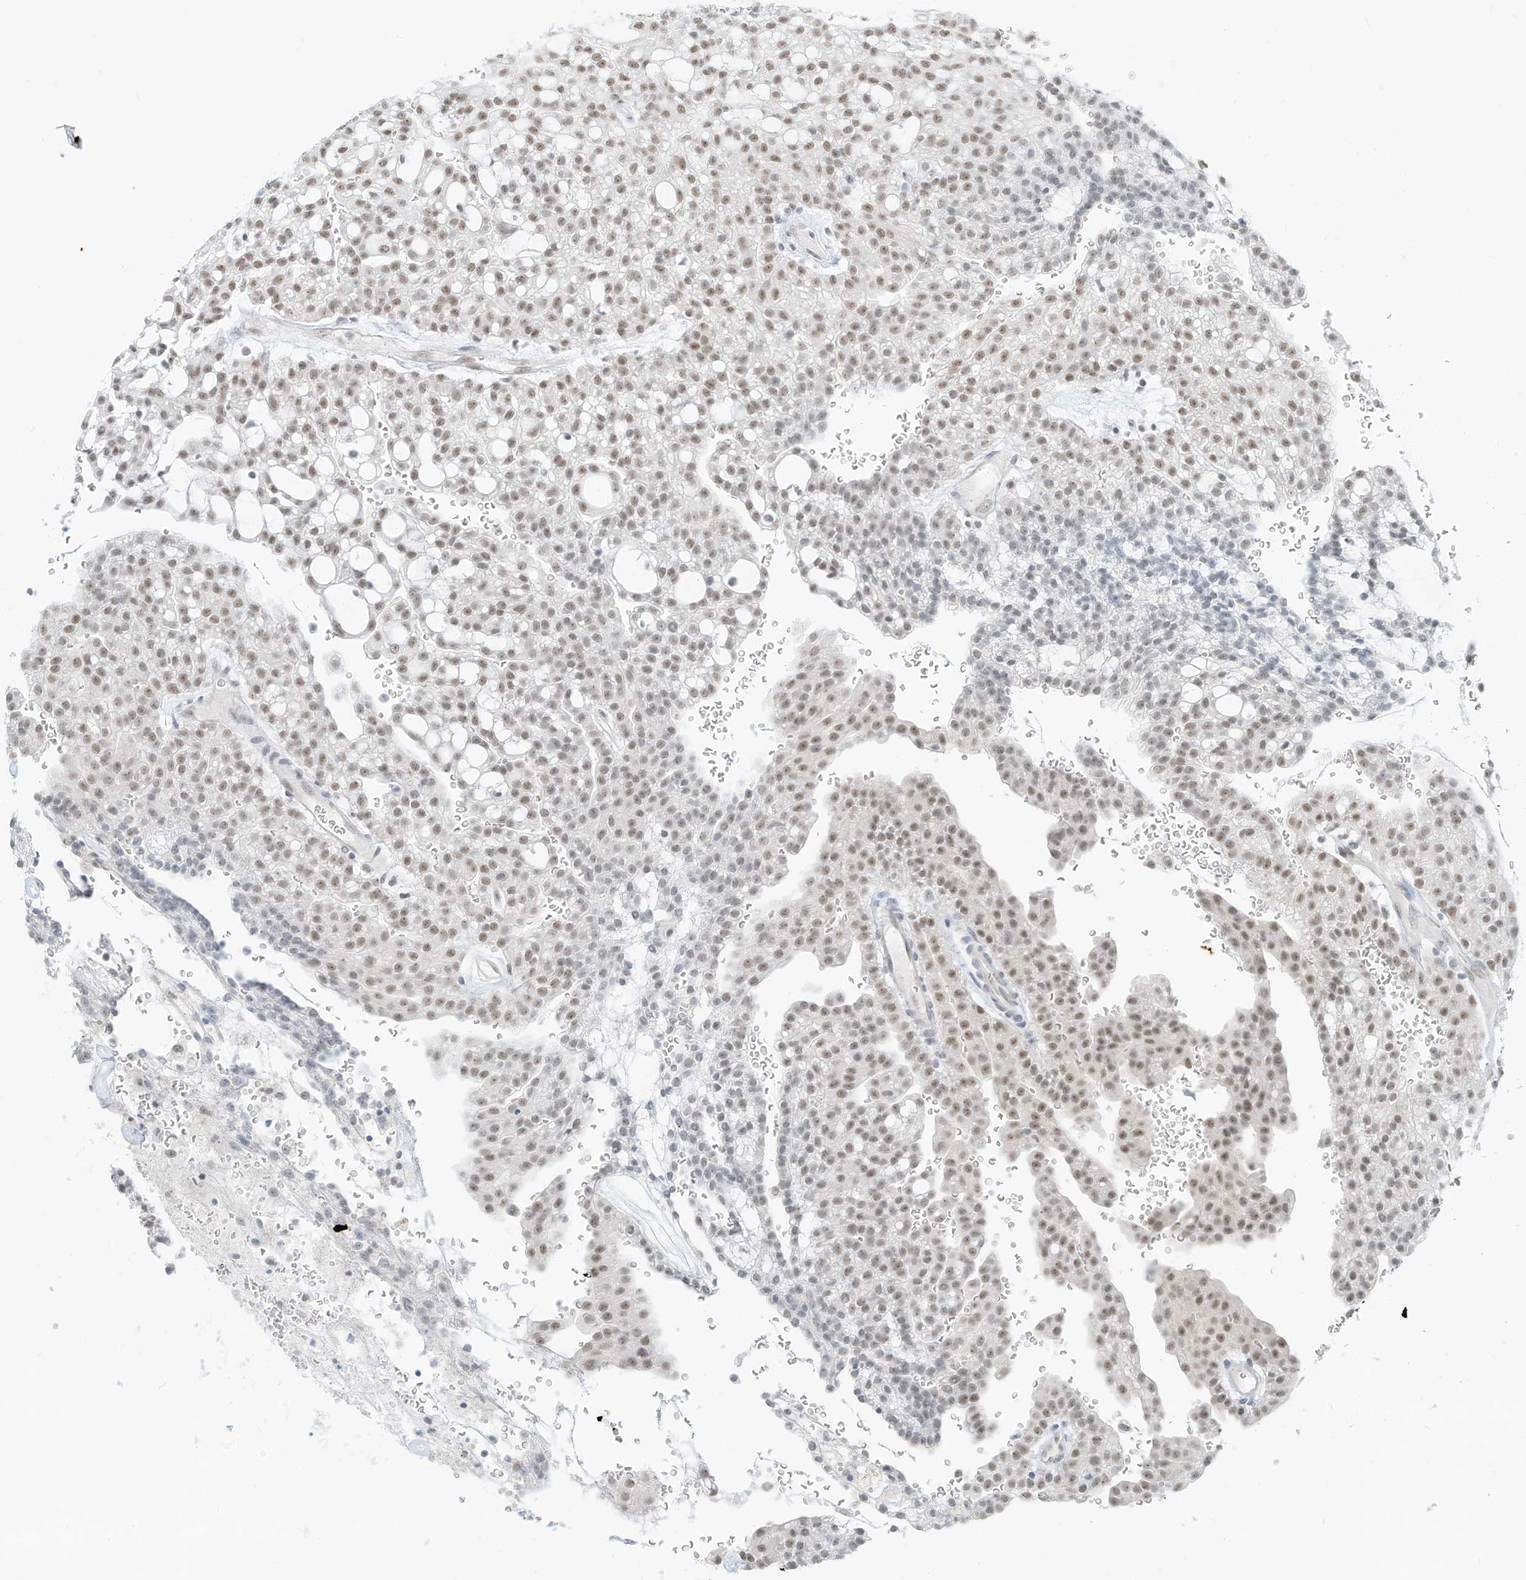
{"staining": {"intensity": "moderate", "quantity": ">75%", "location": "nuclear"}, "tissue": "renal cancer", "cell_type": "Tumor cells", "image_type": "cancer", "snomed": [{"axis": "morphology", "description": "Adenocarcinoma, NOS"}, {"axis": "topography", "description": "Kidney"}], "caption": "A high-resolution micrograph shows immunohistochemistry staining of renal adenocarcinoma, which exhibits moderate nuclear positivity in about >75% of tumor cells.", "gene": "PGC", "patient": {"sex": "male", "age": 63}}